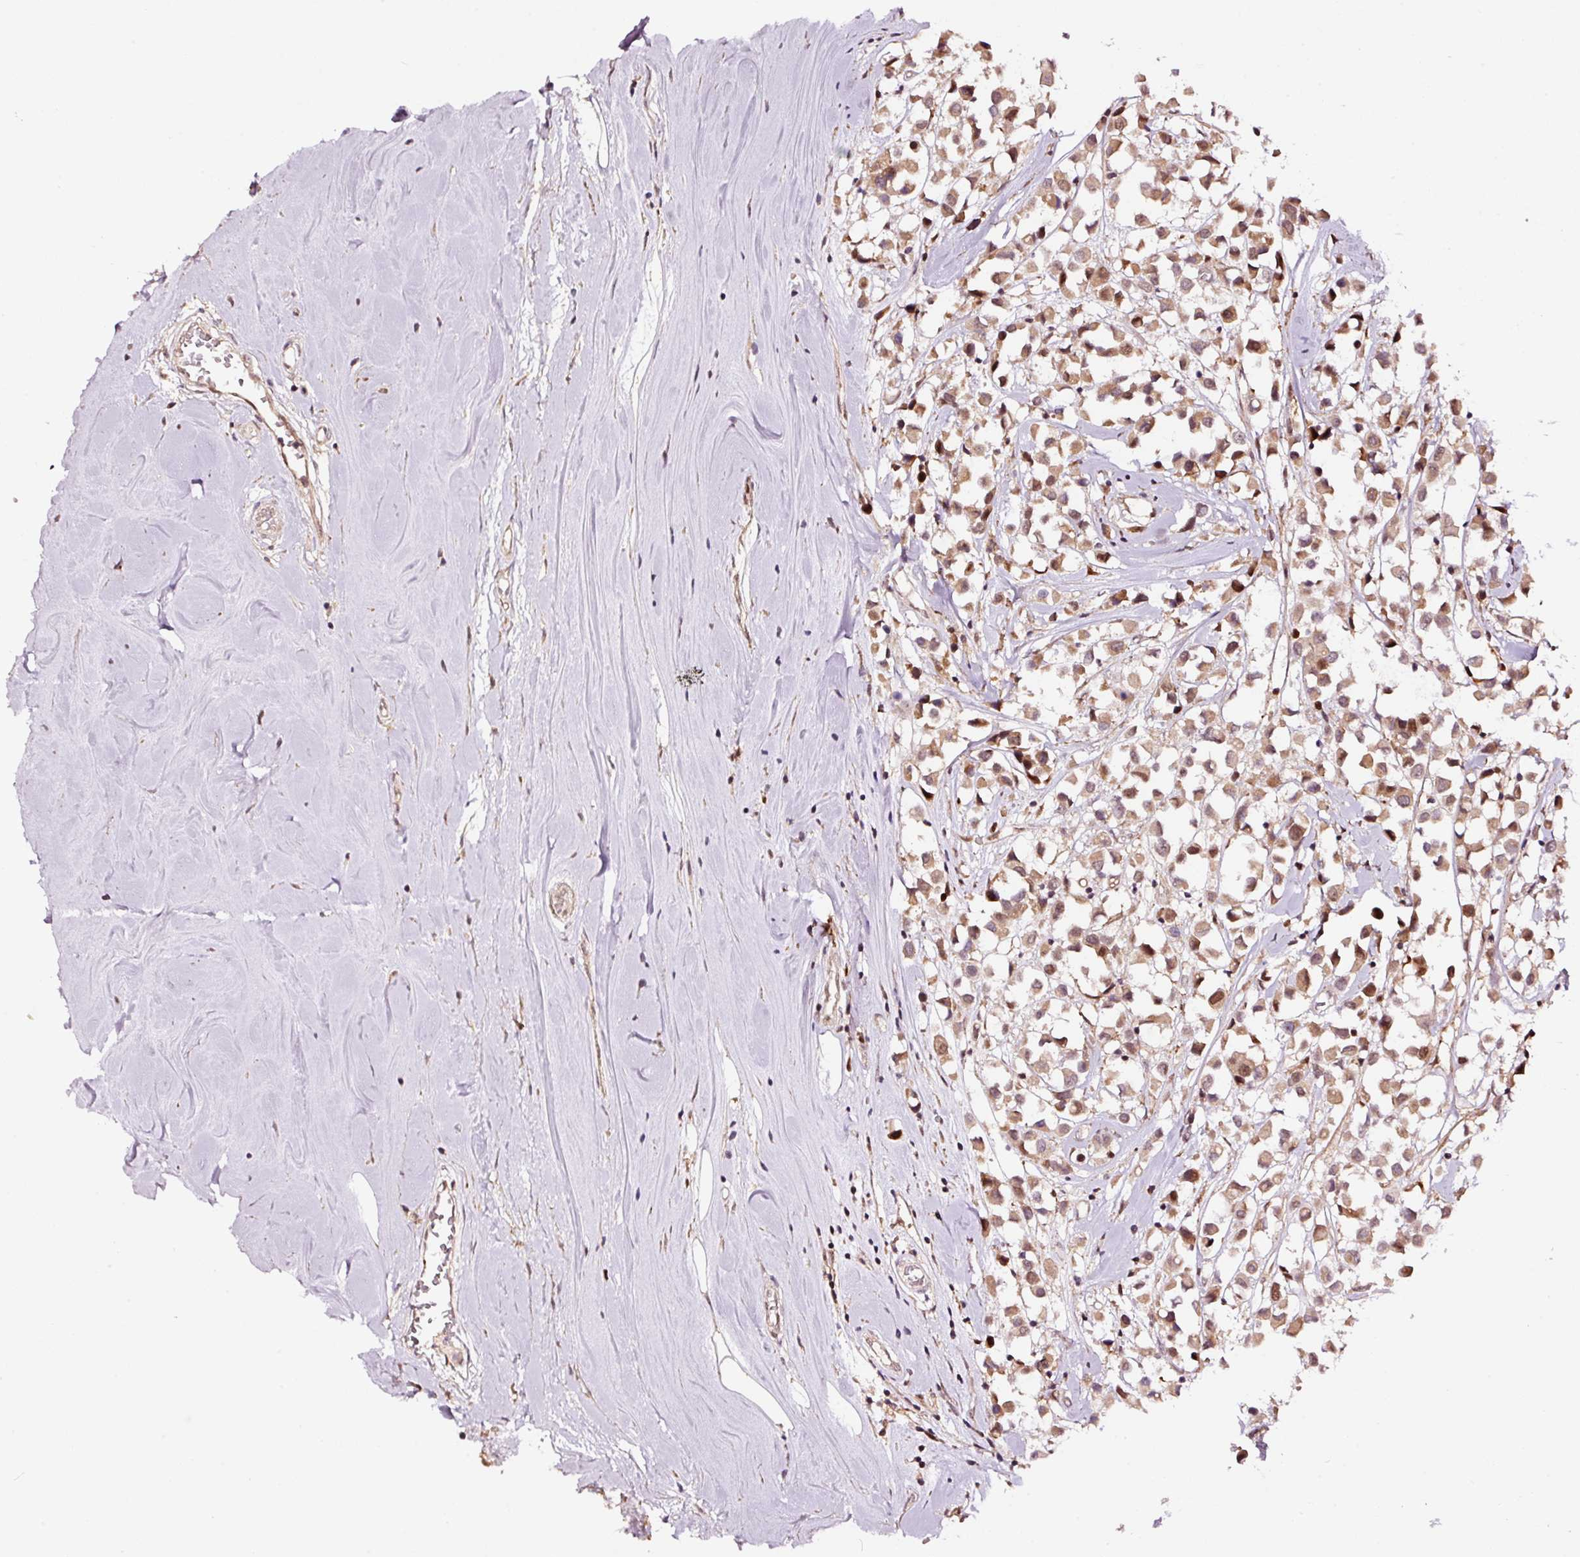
{"staining": {"intensity": "moderate", "quantity": ">75%", "location": "cytoplasmic/membranous,nuclear"}, "tissue": "breast cancer", "cell_type": "Tumor cells", "image_type": "cancer", "snomed": [{"axis": "morphology", "description": "Duct carcinoma"}, {"axis": "topography", "description": "Breast"}], "caption": "Protein staining displays moderate cytoplasmic/membranous and nuclear positivity in approximately >75% of tumor cells in invasive ductal carcinoma (breast). (Stains: DAB in brown, nuclei in blue, Microscopy: brightfield microscopy at high magnification).", "gene": "RFC4", "patient": {"sex": "female", "age": 61}}